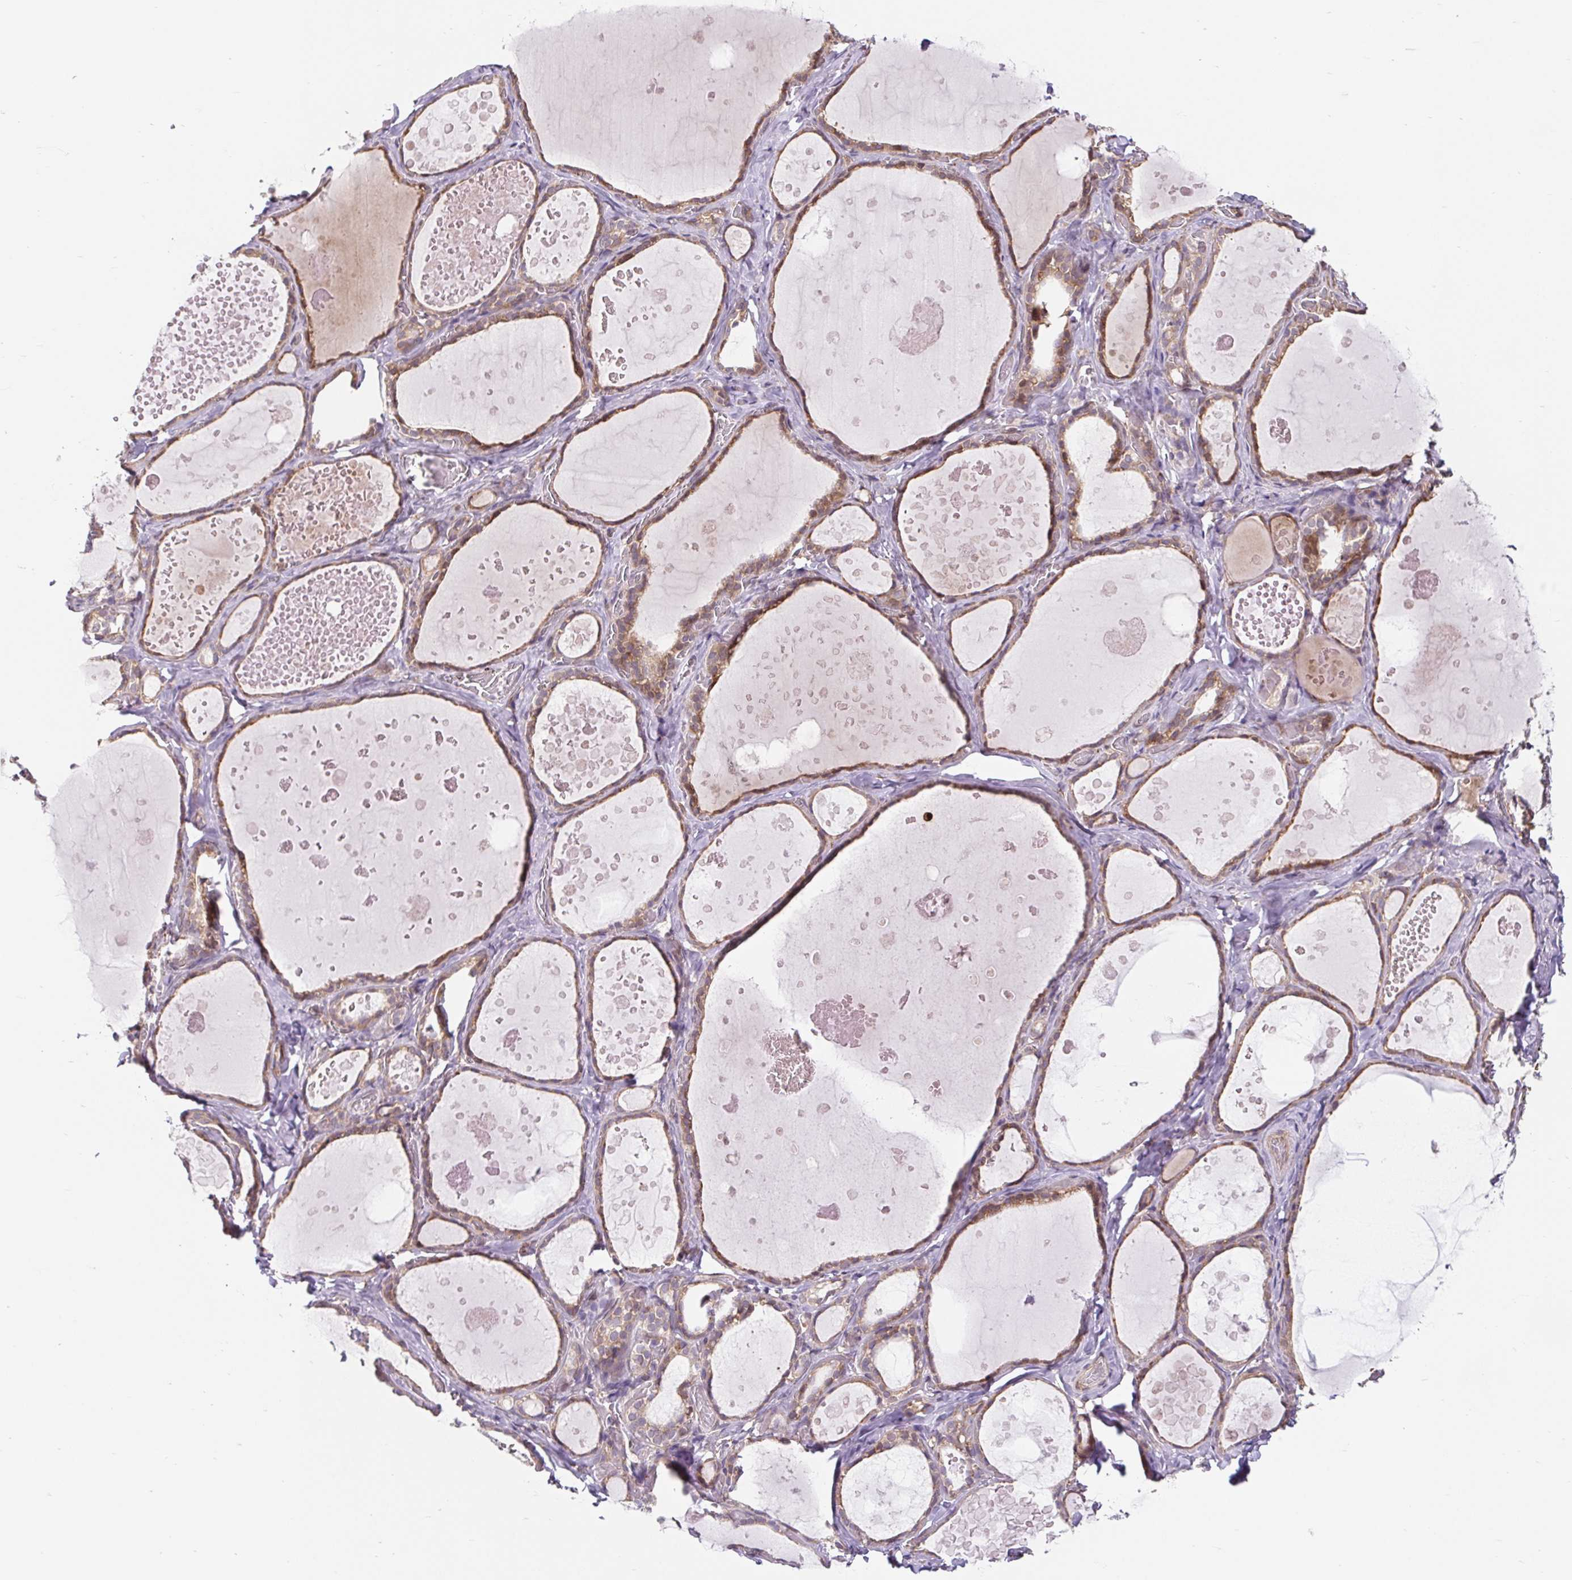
{"staining": {"intensity": "weak", "quantity": ">75%", "location": "cytoplasmic/membranous"}, "tissue": "thyroid gland", "cell_type": "Glandular cells", "image_type": "normal", "snomed": [{"axis": "morphology", "description": "Normal tissue, NOS"}, {"axis": "topography", "description": "Thyroid gland"}], "caption": "Normal thyroid gland was stained to show a protein in brown. There is low levels of weak cytoplasmic/membranous staining in approximately >75% of glandular cells.", "gene": "LYPD5", "patient": {"sex": "female", "age": 56}}